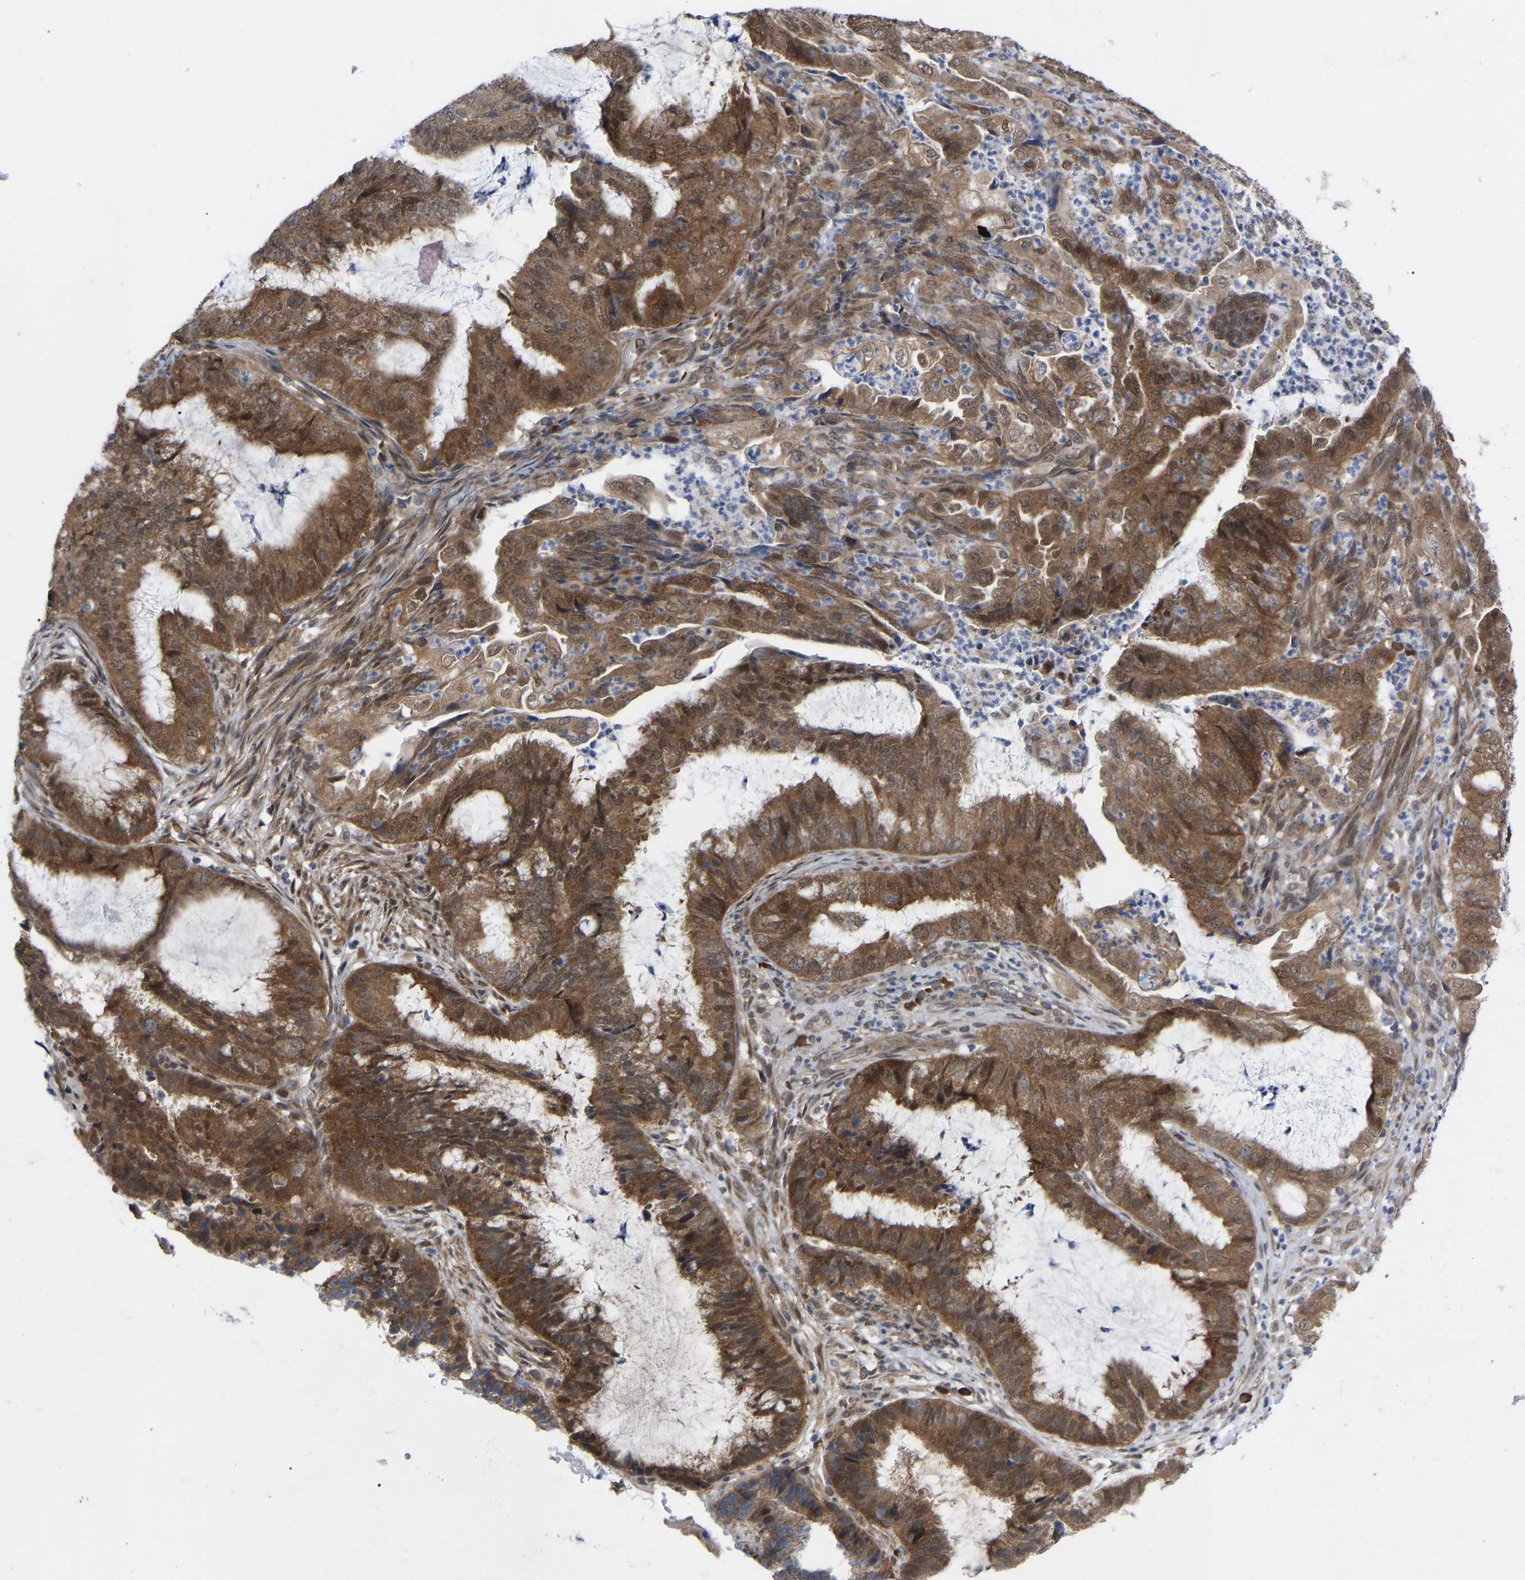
{"staining": {"intensity": "strong", "quantity": ">75%", "location": "cytoplasmic/membranous,nuclear"}, "tissue": "endometrial cancer", "cell_type": "Tumor cells", "image_type": "cancer", "snomed": [{"axis": "morphology", "description": "Adenocarcinoma, NOS"}, {"axis": "topography", "description": "Endometrium"}], "caption": "Endometrial cancer stained with a brown dye shows strong cytoplasmic/membranous and nuclear positive staining in about >75% of tumor cells.", "gene": "UBE4B", "patient": {"sex": "female", "age": 51}}